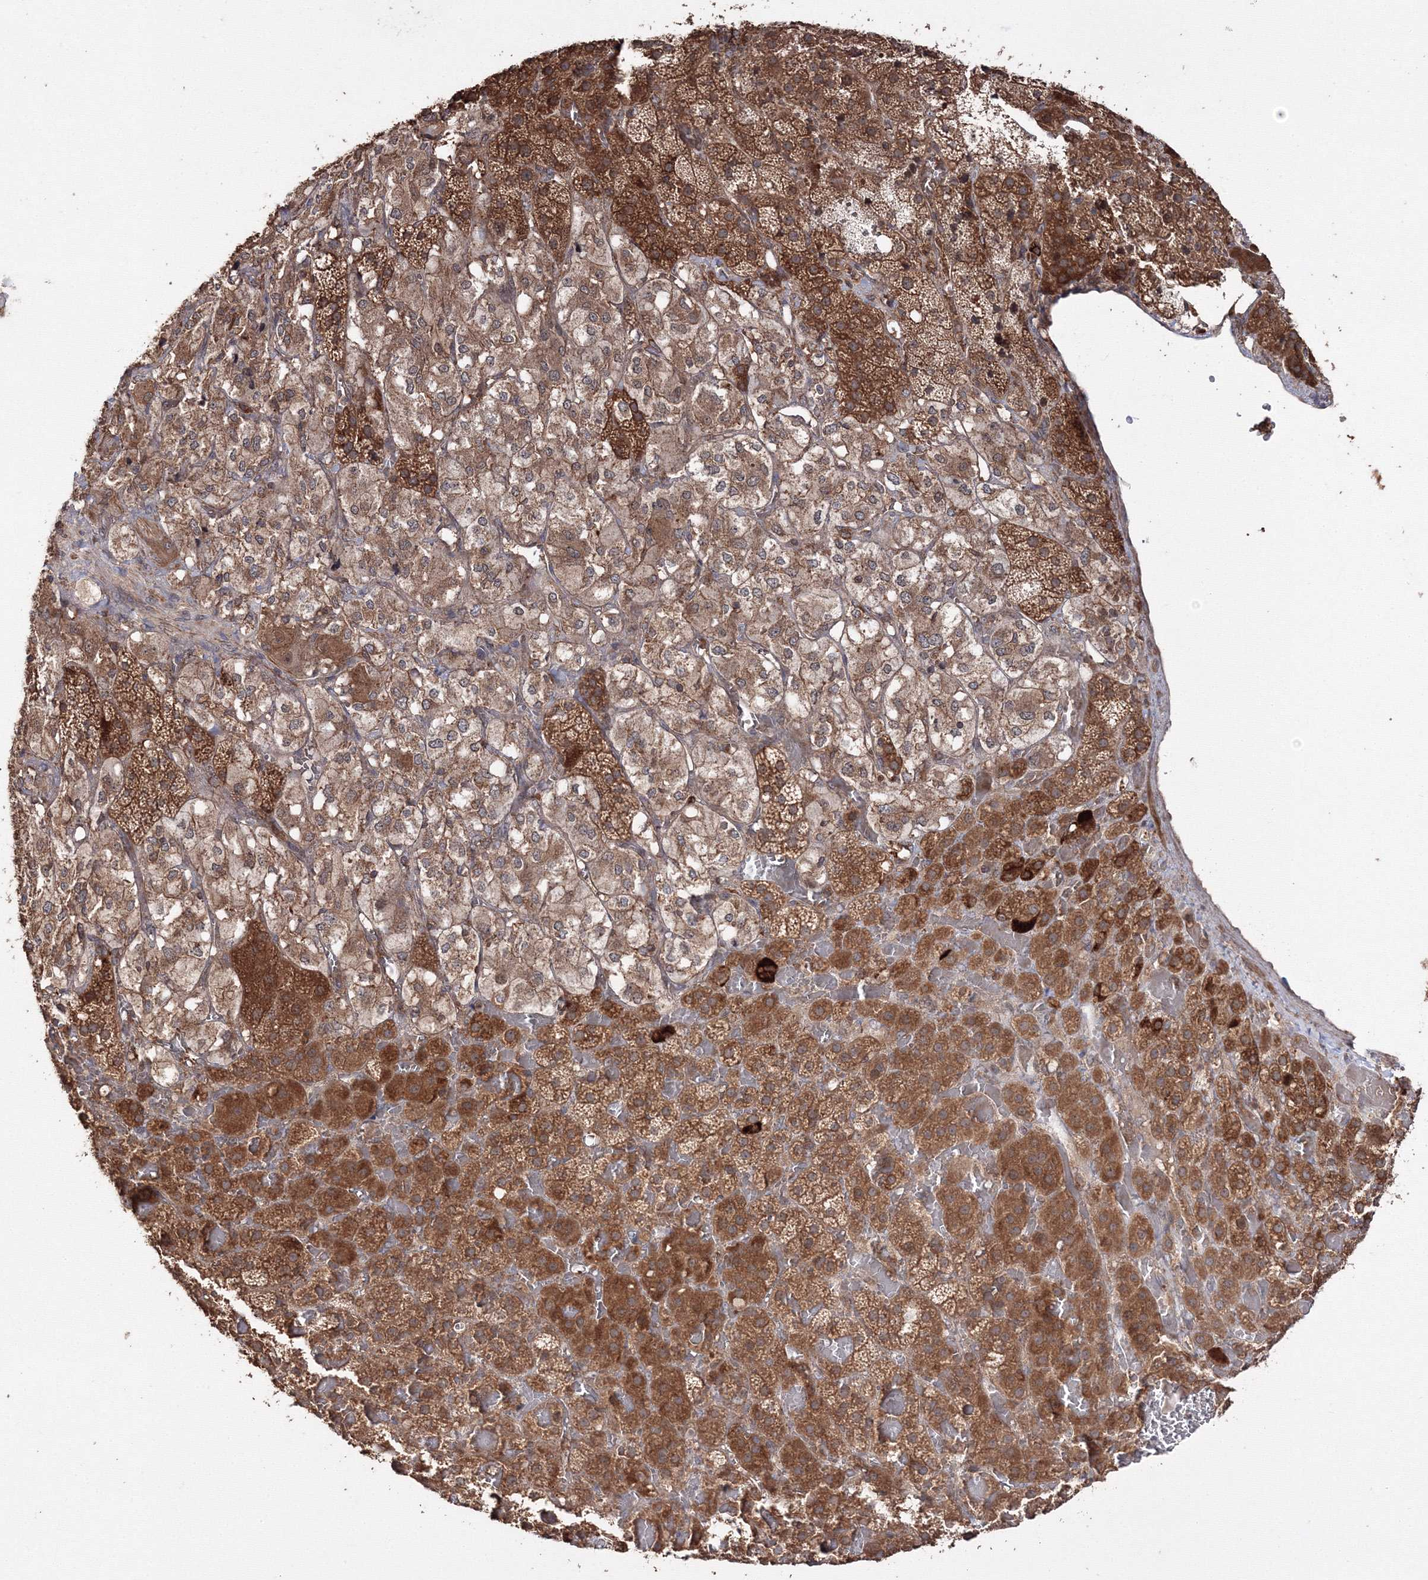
{"staining": {"intensity": "strong", "quantity": ">75%", "location": "cytoplasmic/membranous"}, "tissue": "adrenal gland", "cell_type": "Glandular cells", "image_type": "normal", "snomed": [{"axis": "morphology", "description": "Normal tissue, NOS"}, {"axis": "topography", "description": "Adrenal gland"}], "caption": "Protein expression analysis of benign adrenal gland displays strong cytoplasmic/membranous expression in approximately >75% of glandular cells. (Stains: DAB (3,3'-diaminobenzidine) in brown, nuclei in blue, Microscopy: brightfield microscopy at high magnification).", "gene": "DDO", "patient": {"sex": "female", "age": 59}}